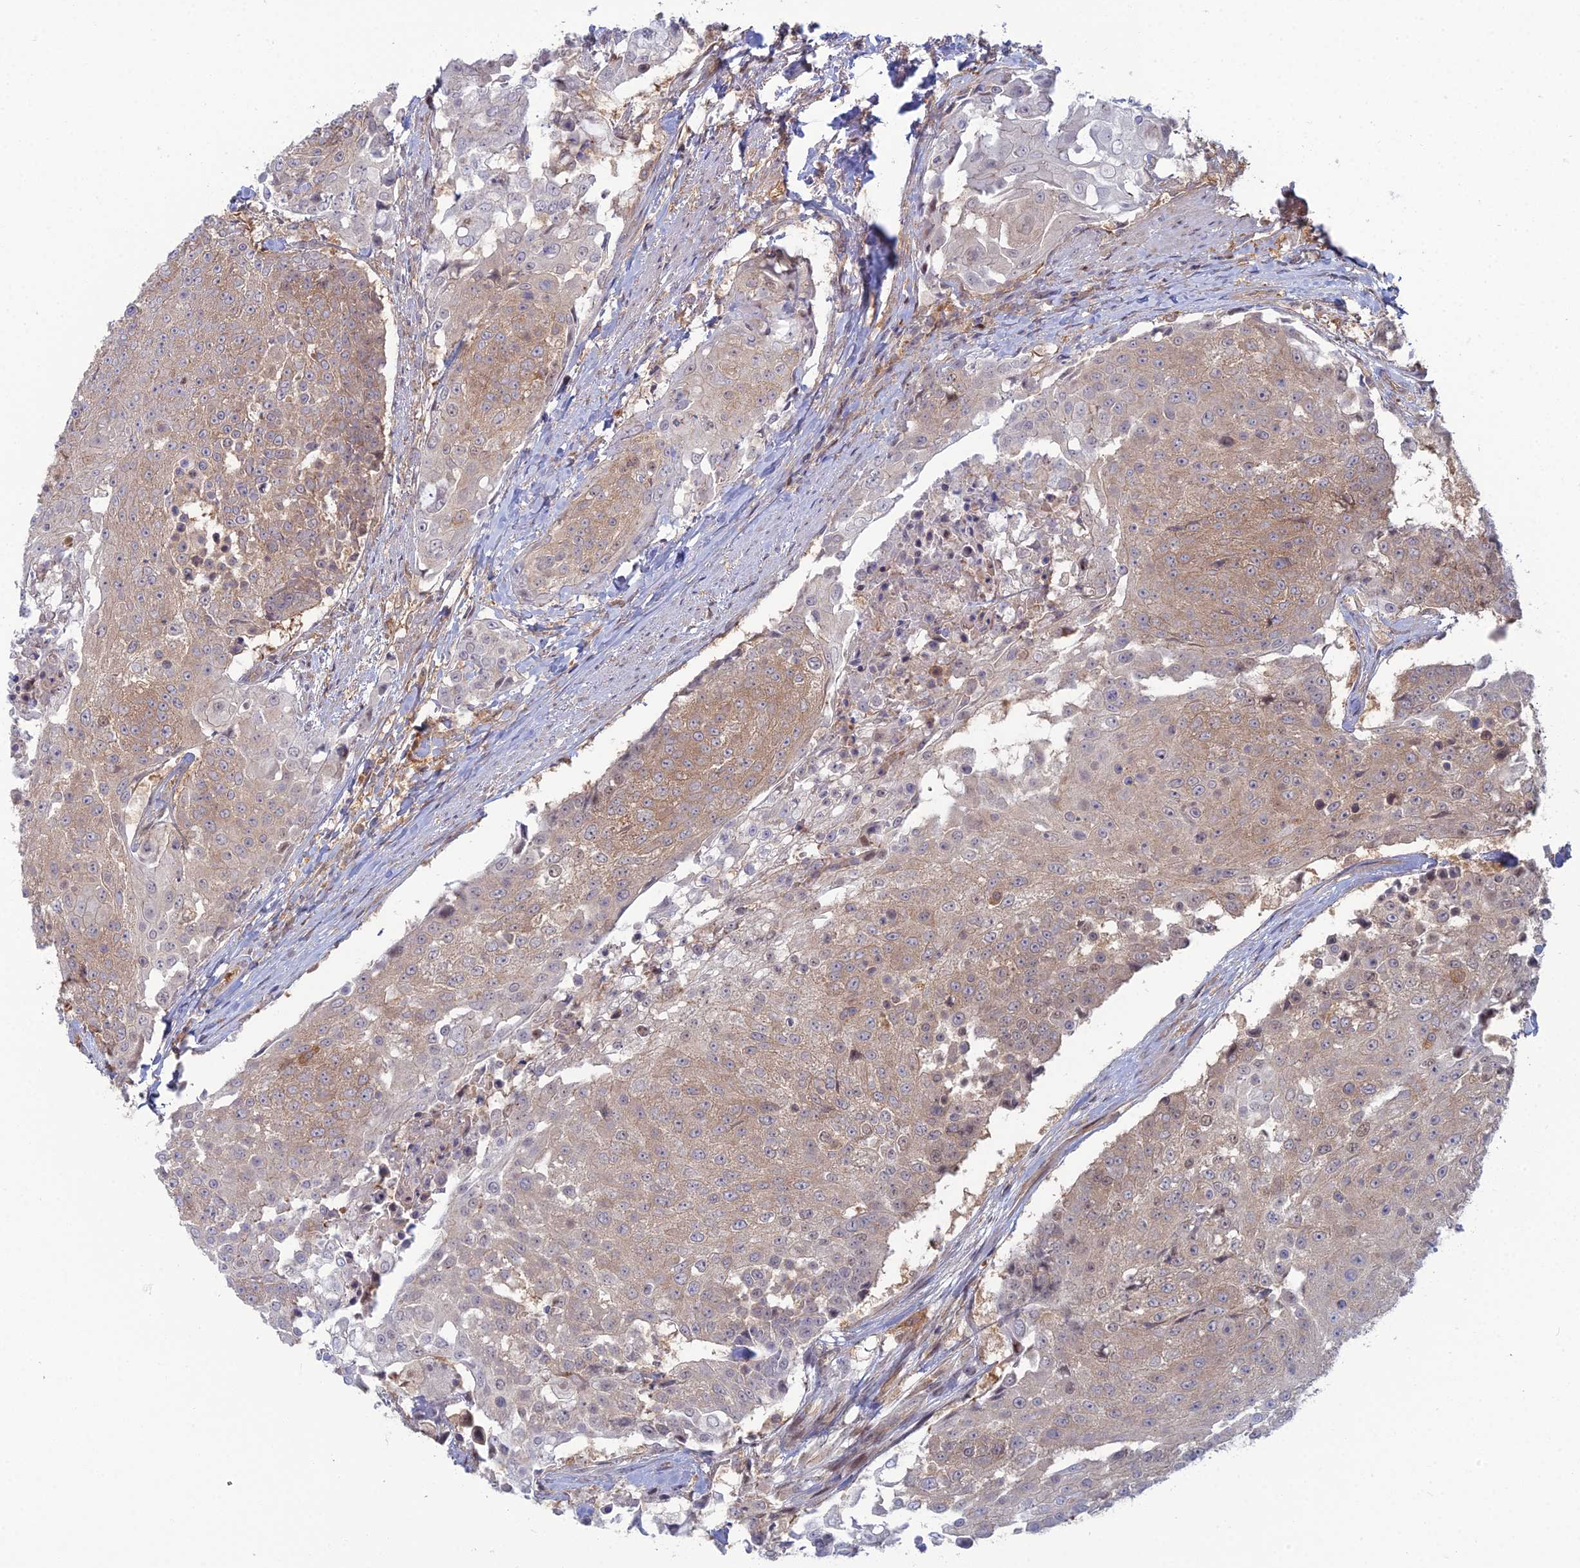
{"staining": {"intensity": "weak", "quantity": ">75%", "location": "cytoplasmic/membranous"}, "tissue": "urothelial cancer", "cell_type": "Tumor cells", "image_type": "cancer", "snomed": [{"axis": "morphology", "description": "Urothelial carcinoma, High grade"}, {"axis": "topography", "description": "Urinary bladder"}], "caption": "Weak cytoplasmic/membranous positivity is identified in about >75% of tumor cells in urothelial cancer.", "gene": "ABHD1", "patient": {"sex": "female", "age": 63}}